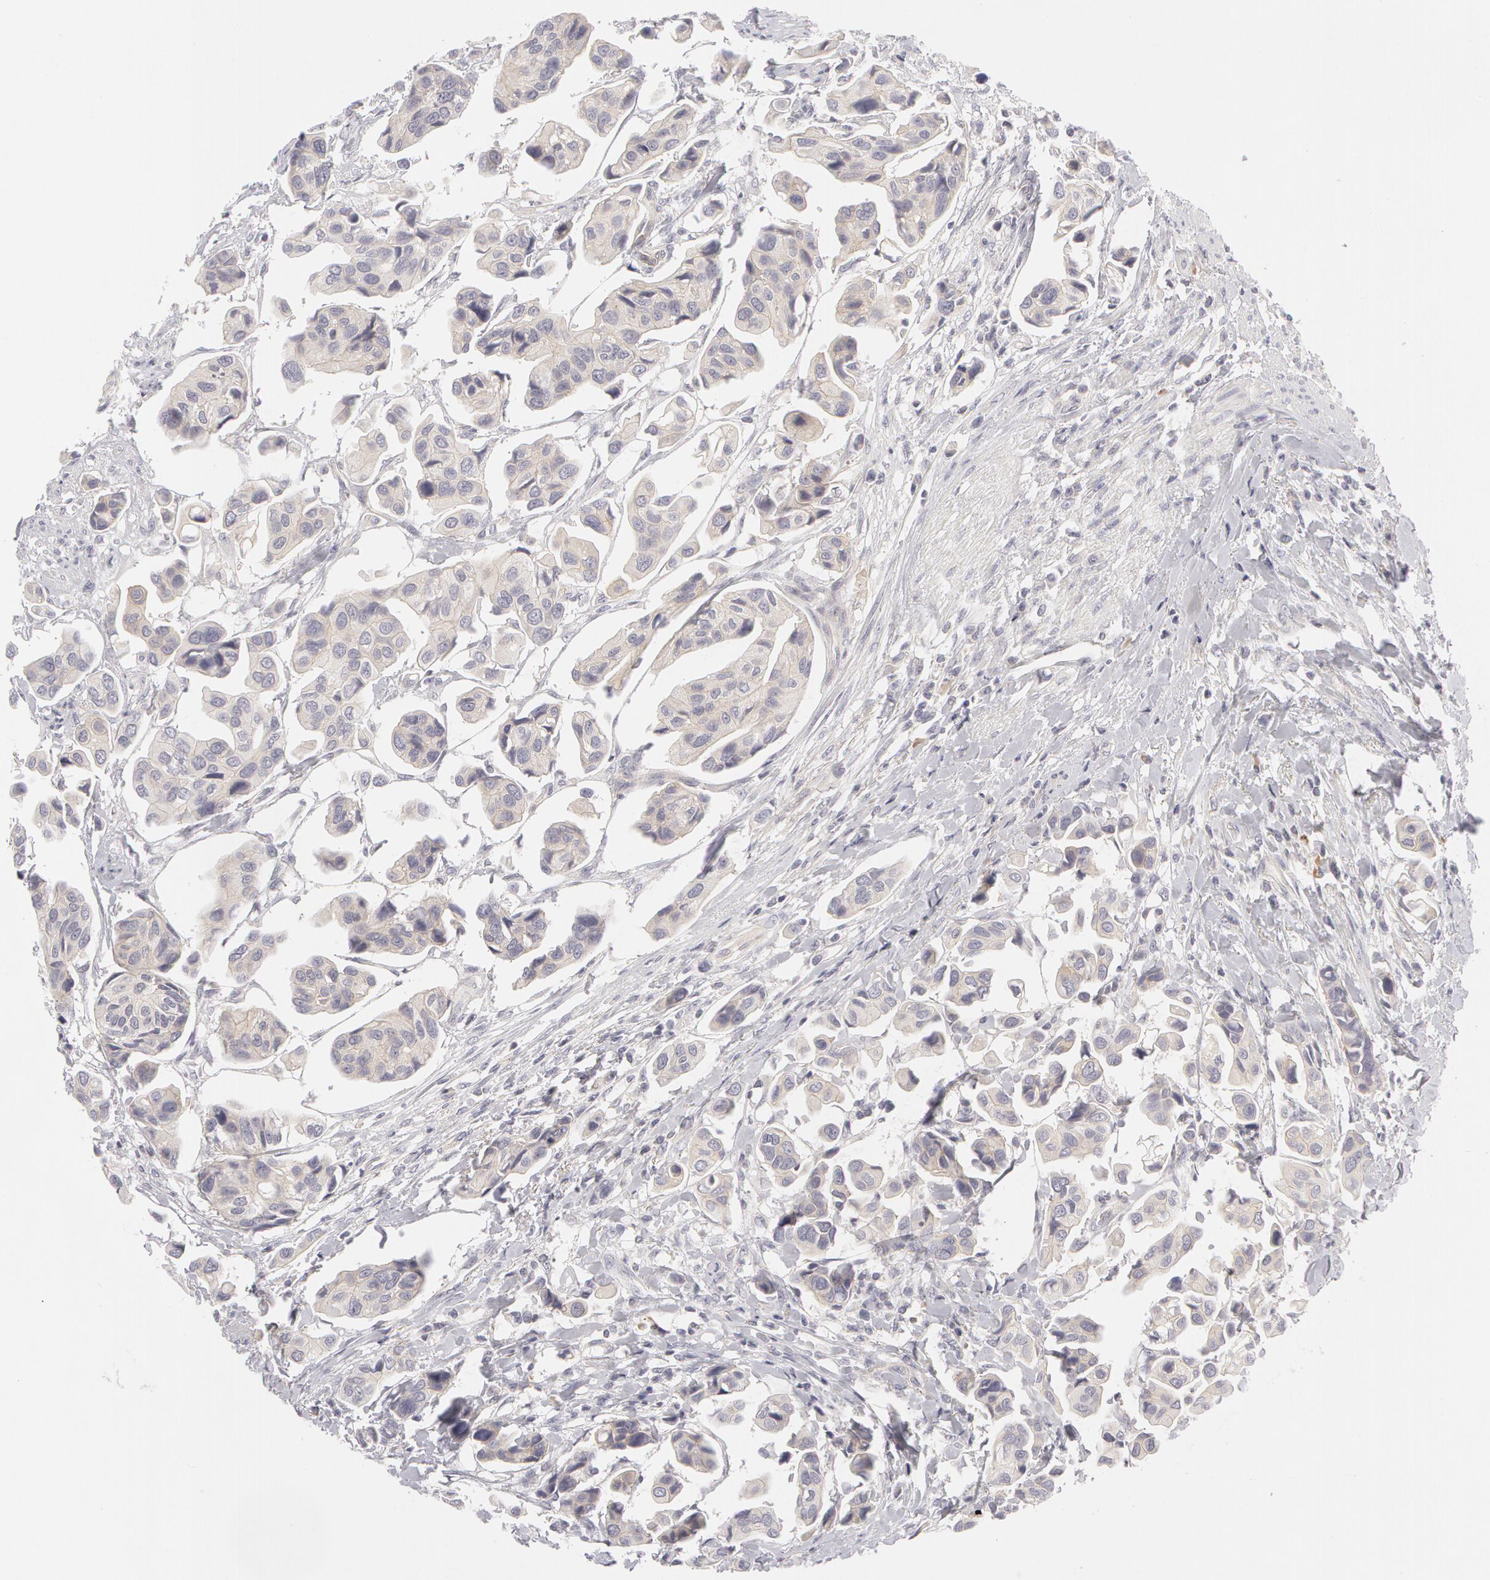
{"staining": {"intensity": "weak", "quantity": ">75%", "location": "cytoplasmic/membranous"}, "tissue": "urothelial cancer", "cell_type": "Tumor cells", "image_type": "cancer", "snomed": [{"axis": "morphology", "description": "Adenocarcinoma, NOS"}, {"axis": "topography", "description": "Urinary bladder"}], "caption": "About >75% of tumor cells in human adenocarcinoma demonstrate weak cytoplasmic/membranous protein positivity as visualized by brown immunohistochemical staining.", "gene": "ABCB1", "patient": {"sex": "male", "age": 61}}